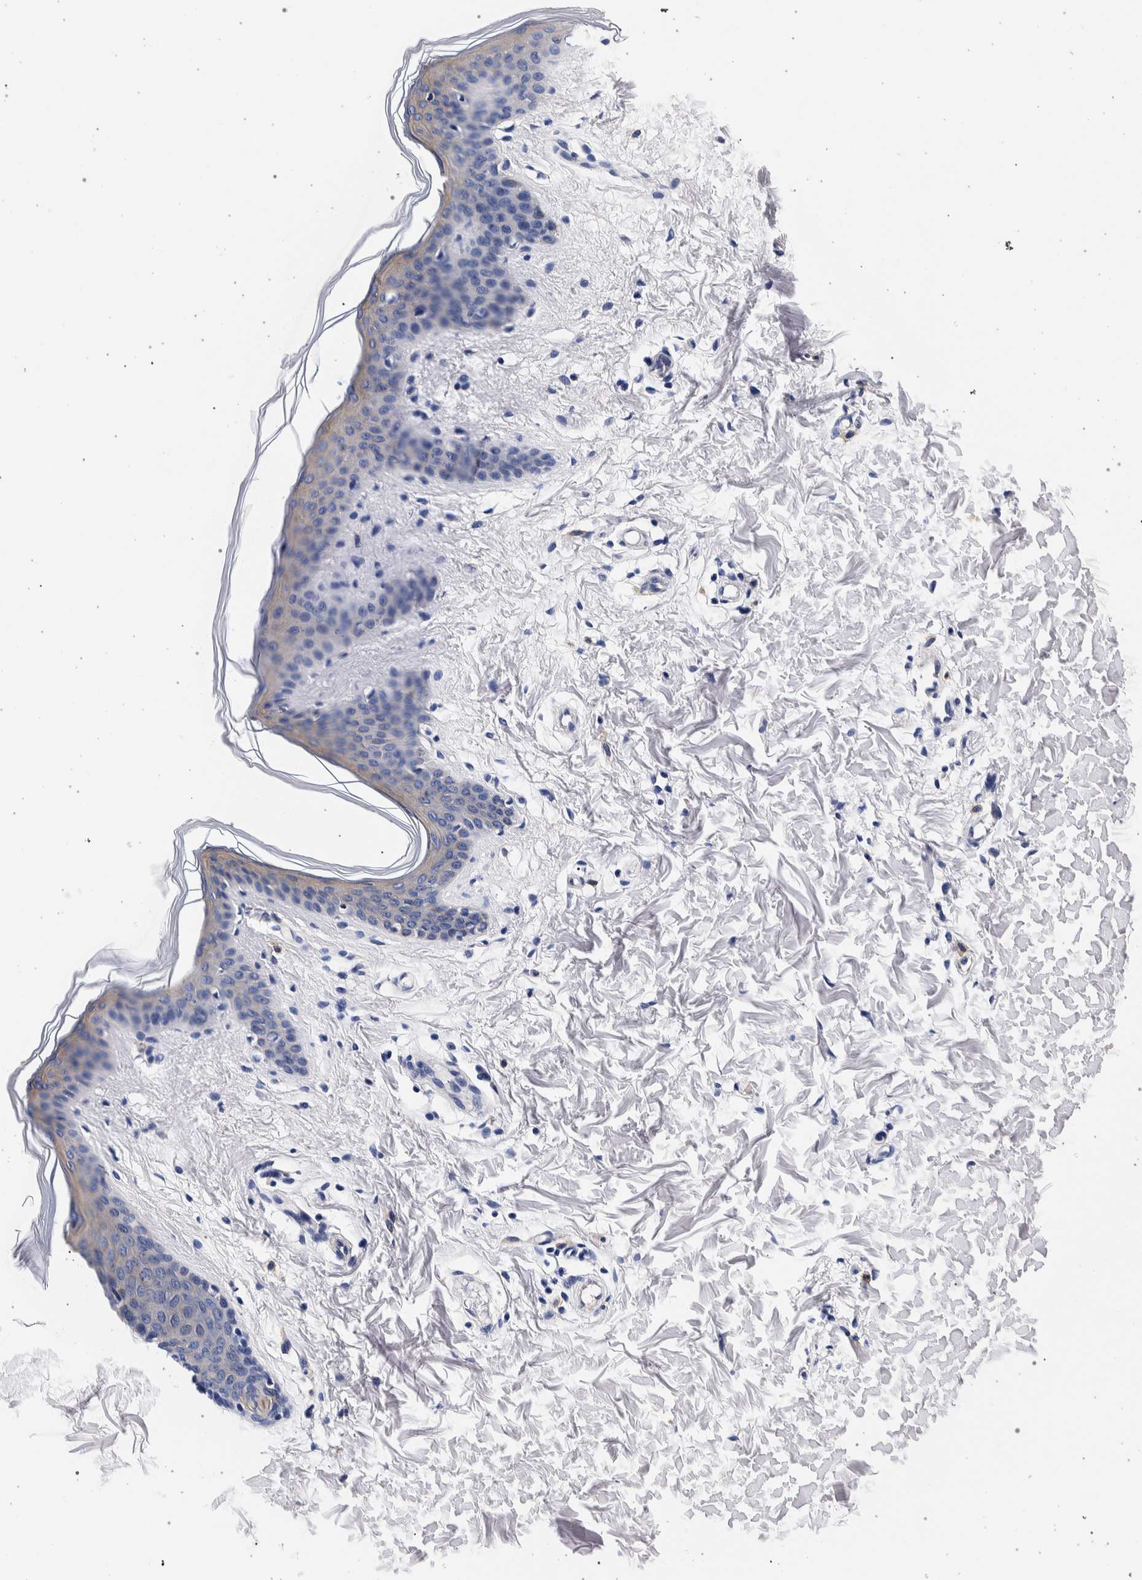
{"staining": {"intensity": "negative", "quantity": "none", "location": "none"}, "tissue": "skin", "cell_type": "Fibroblasts", "image_type": "normal", "snomed": [{"axis": "morphology", "description": "Normal tissue, NOS"}, {"axis": "topography", "description": "Skin"}], "caption": "This is an immunohistochemistry (IHC) photomicrograph of normal skin. There is no staining in fibroblasts.", "gene": "NIBAN2", "patient": {"sex": "female", "age": 17}}